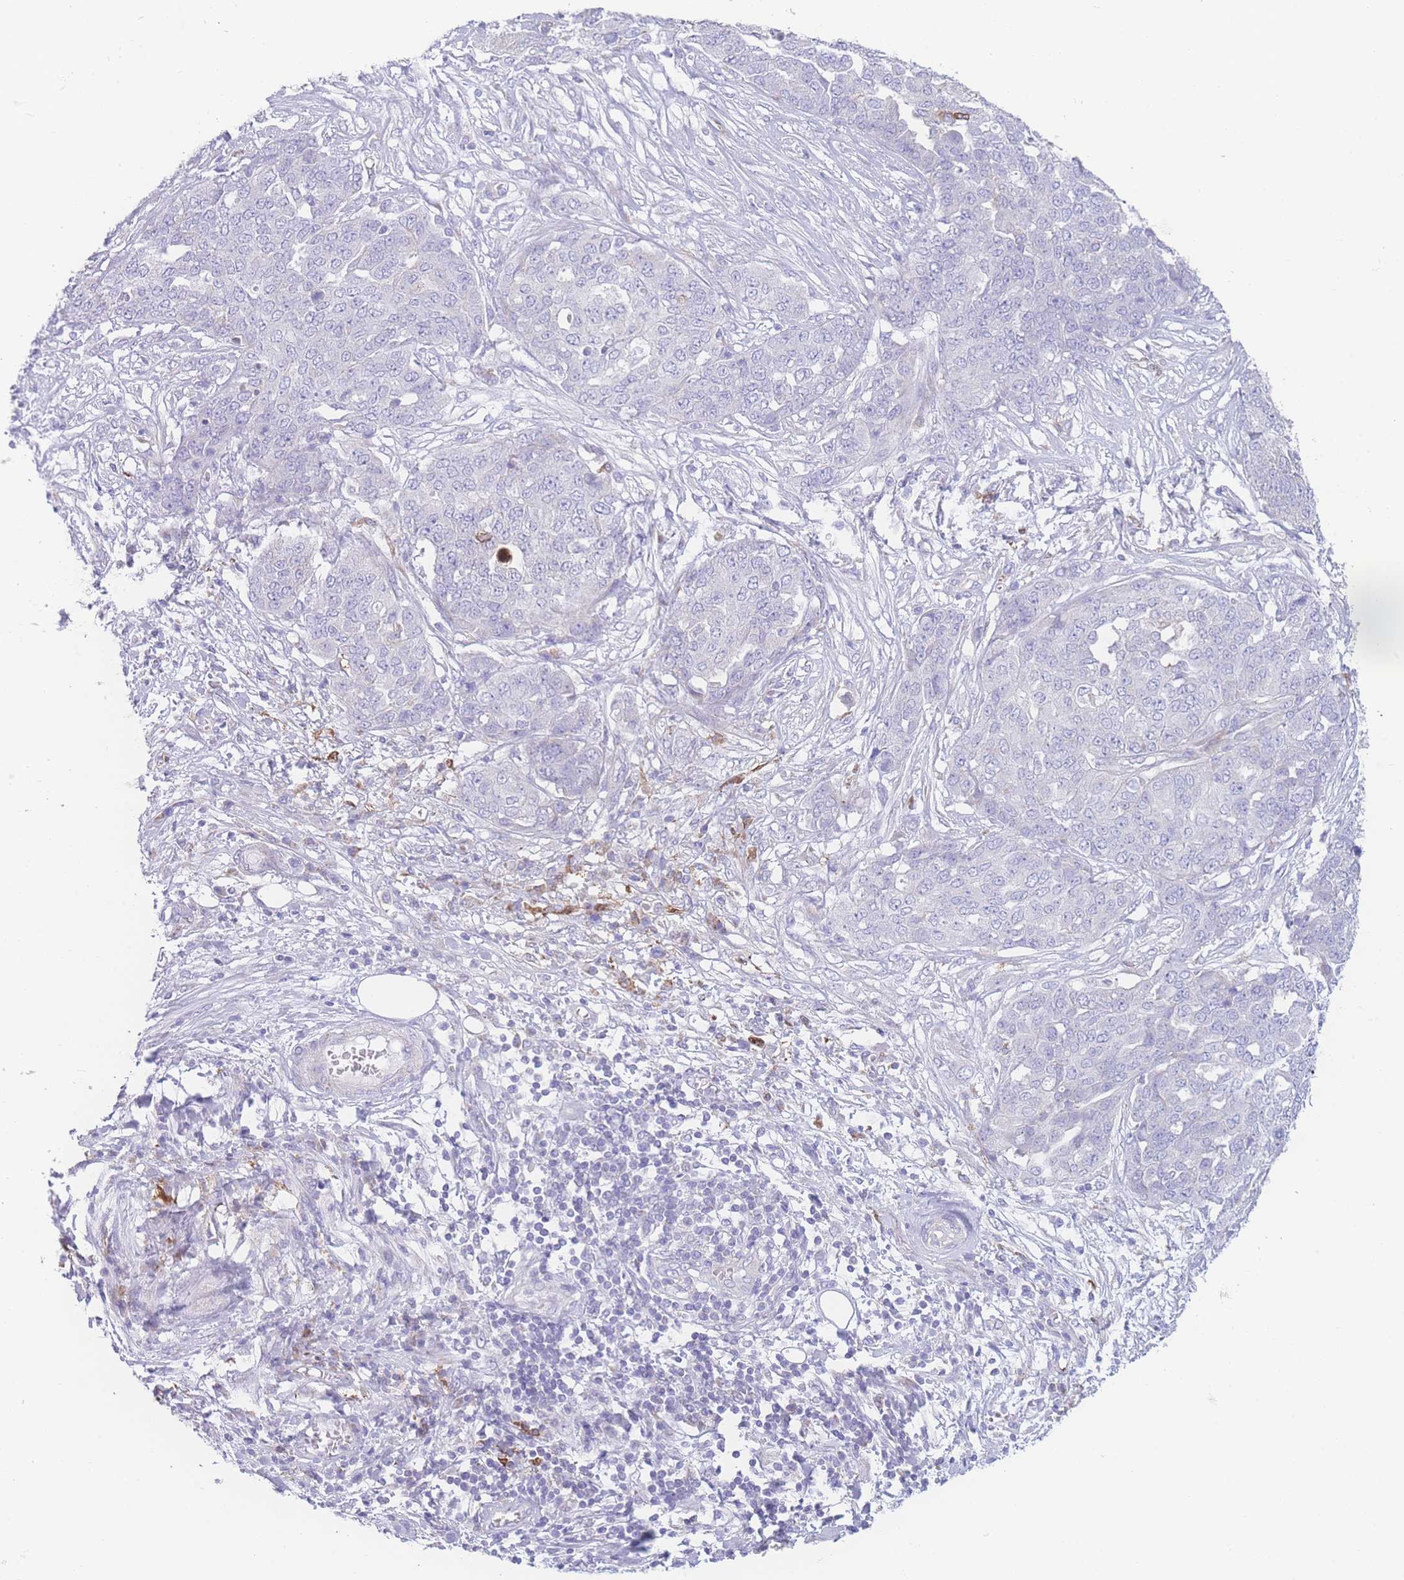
{"staining": {"intensity": "negative", "quantity": "none", "location": "none"}, "tissue": "ovarian cancer", "cell_type": "Tumor cells", "image_type": "cancer", "snomed": [{"axis": "morphology", "description": "Cystadenocarcinoma, serous, NOS"}, {"axis": "topography", "description": "Soft tissue"}, {"axis": "topography", "description": "Ovary"}], "caption": "DAB (3,3'-diaminobenzidine) immunohistochemical staining of ovarian serous cystadenocarcinoma exhibits no significant positivity in tumor cells.", "gene": "NBEAL1", "patient": {"sex": "female", "age": 57}}